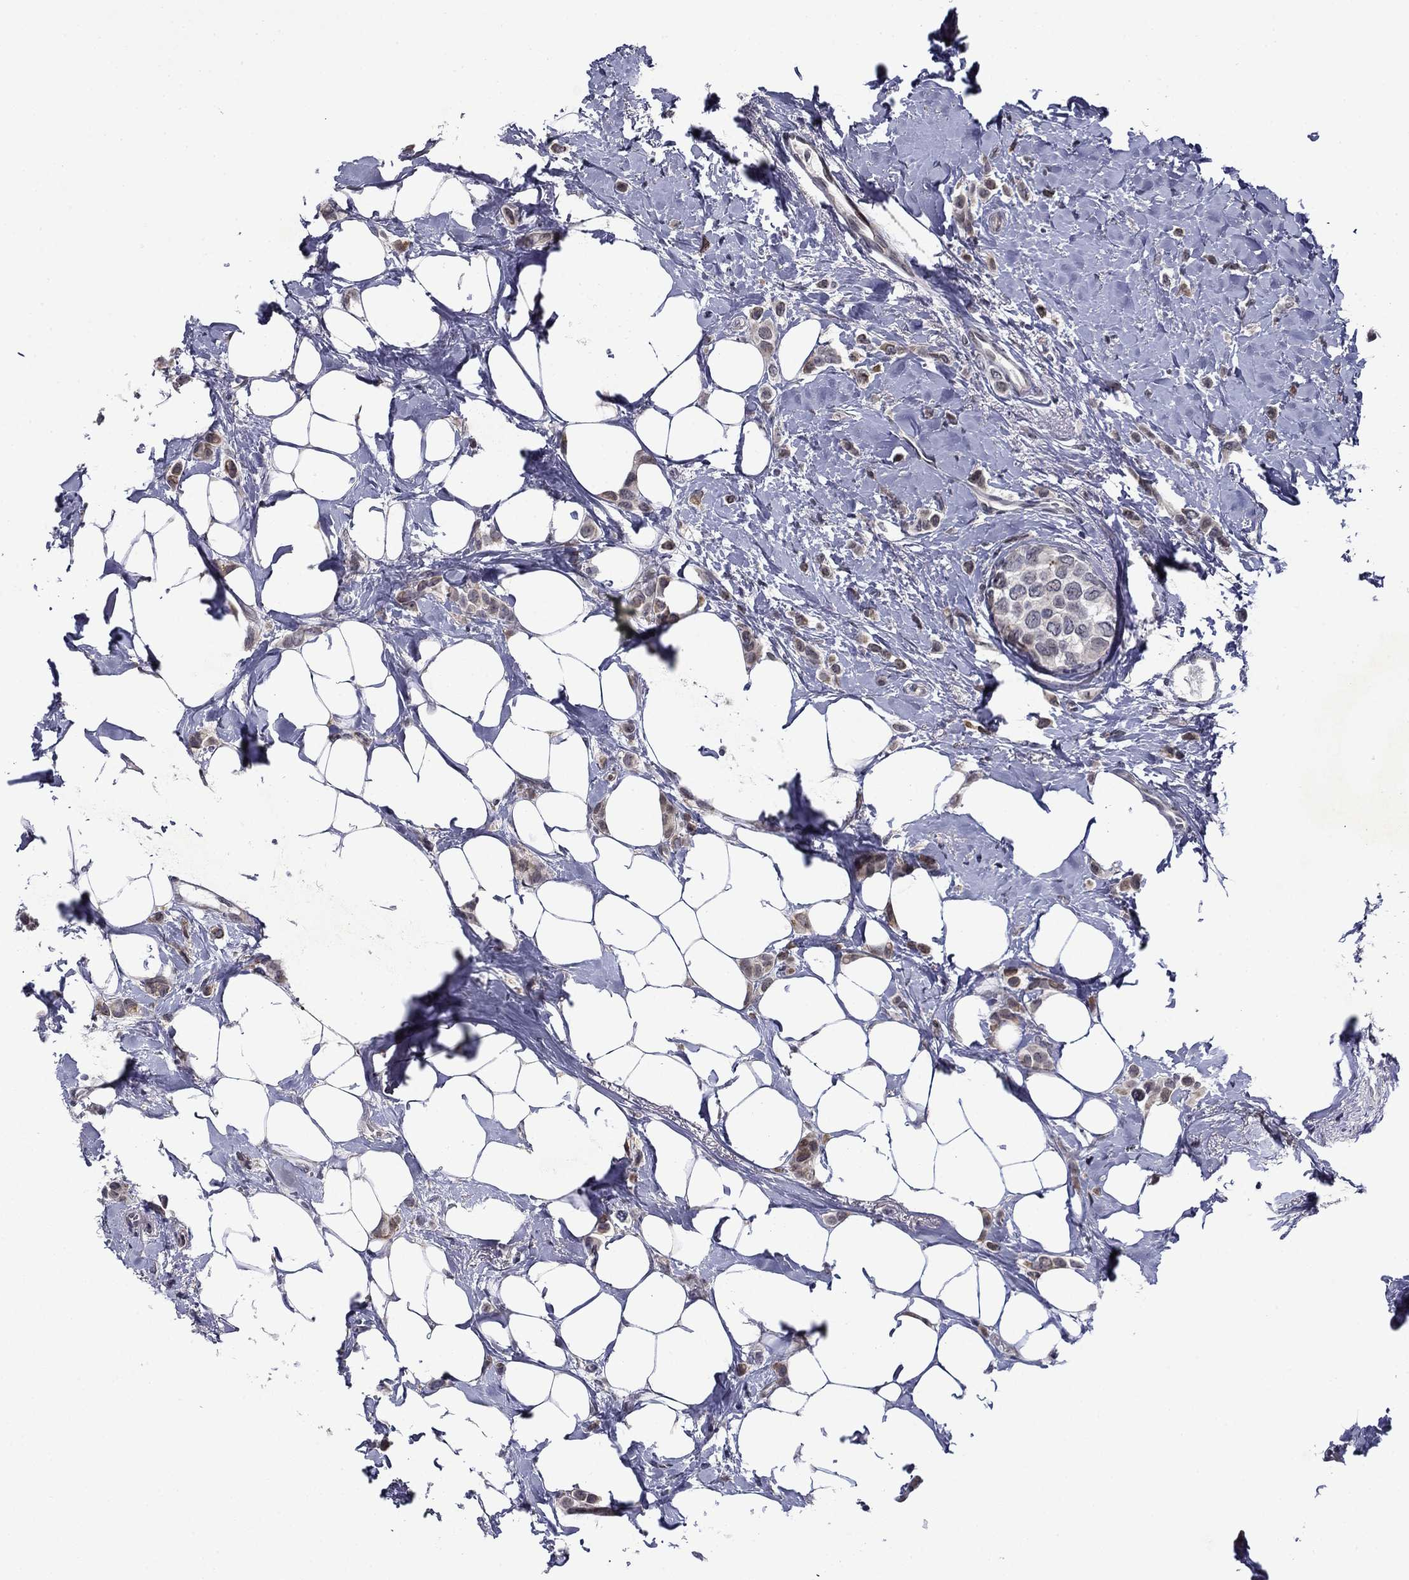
{"staining": {"intensity": "weak", "quantity": "<25%", "location": "cytoplasmic/membranous,nuclear"}, "tissue": "breast cancer", "cell_type": "Tumor cells", "image_type": "cancer", "snomed": [{"axis": "morphology", "description": "Lobular carcinoma"}, {"axis": "topography", "description": "Breast"}], "caption": "The histopathology image exhibits no significant staining in tumor cells of breast cancer (lobular carcinoma). The staining is performed using DAB (3,3'-diaminobenzidine) brown chromogen with nuclei counter-stained in using hematoxylin.", "gene": "B3GAT1", "patient": {"sex": "female", "age": 66}}